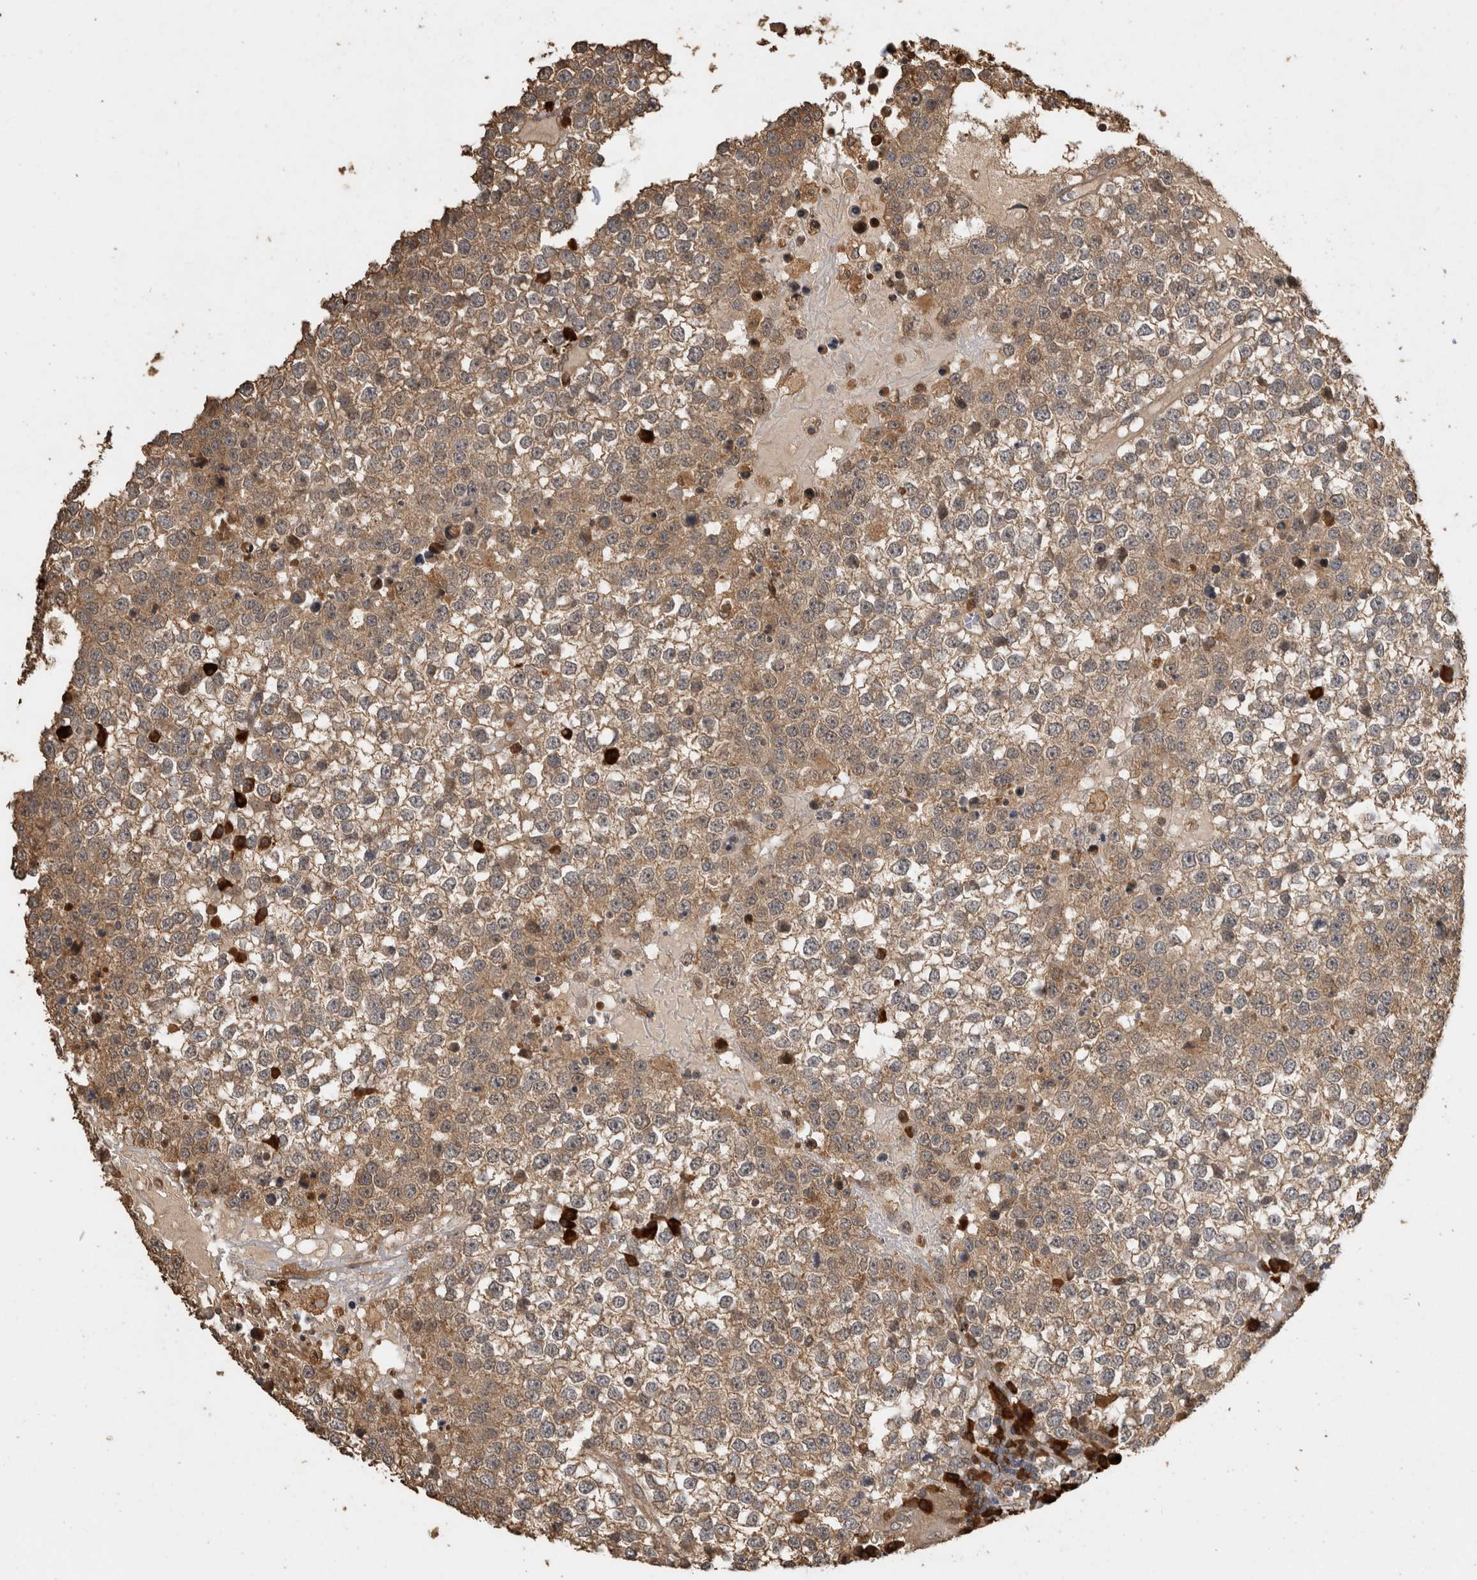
{"staining": {"intensity": "moderate", "quantity": ">75%", "location": "cytoplasmic/membranous"}, "tissue": "testis cancer", "cell_type": "Tumor cells", "image_type": "cancer", "snomed": [{"axis": "morphology", "description": "Seminoma, NOS"}, {"axis": "topography", "description": "Testis"}], "caption": "DAB immunohistochemical staining of human testis cancer reveals moderate cytoplasmic/membranous protein expression in approximately >75% of tumor cells.", "gene": "RHPN1", "patient": {"sex": "male", "age": 65}}